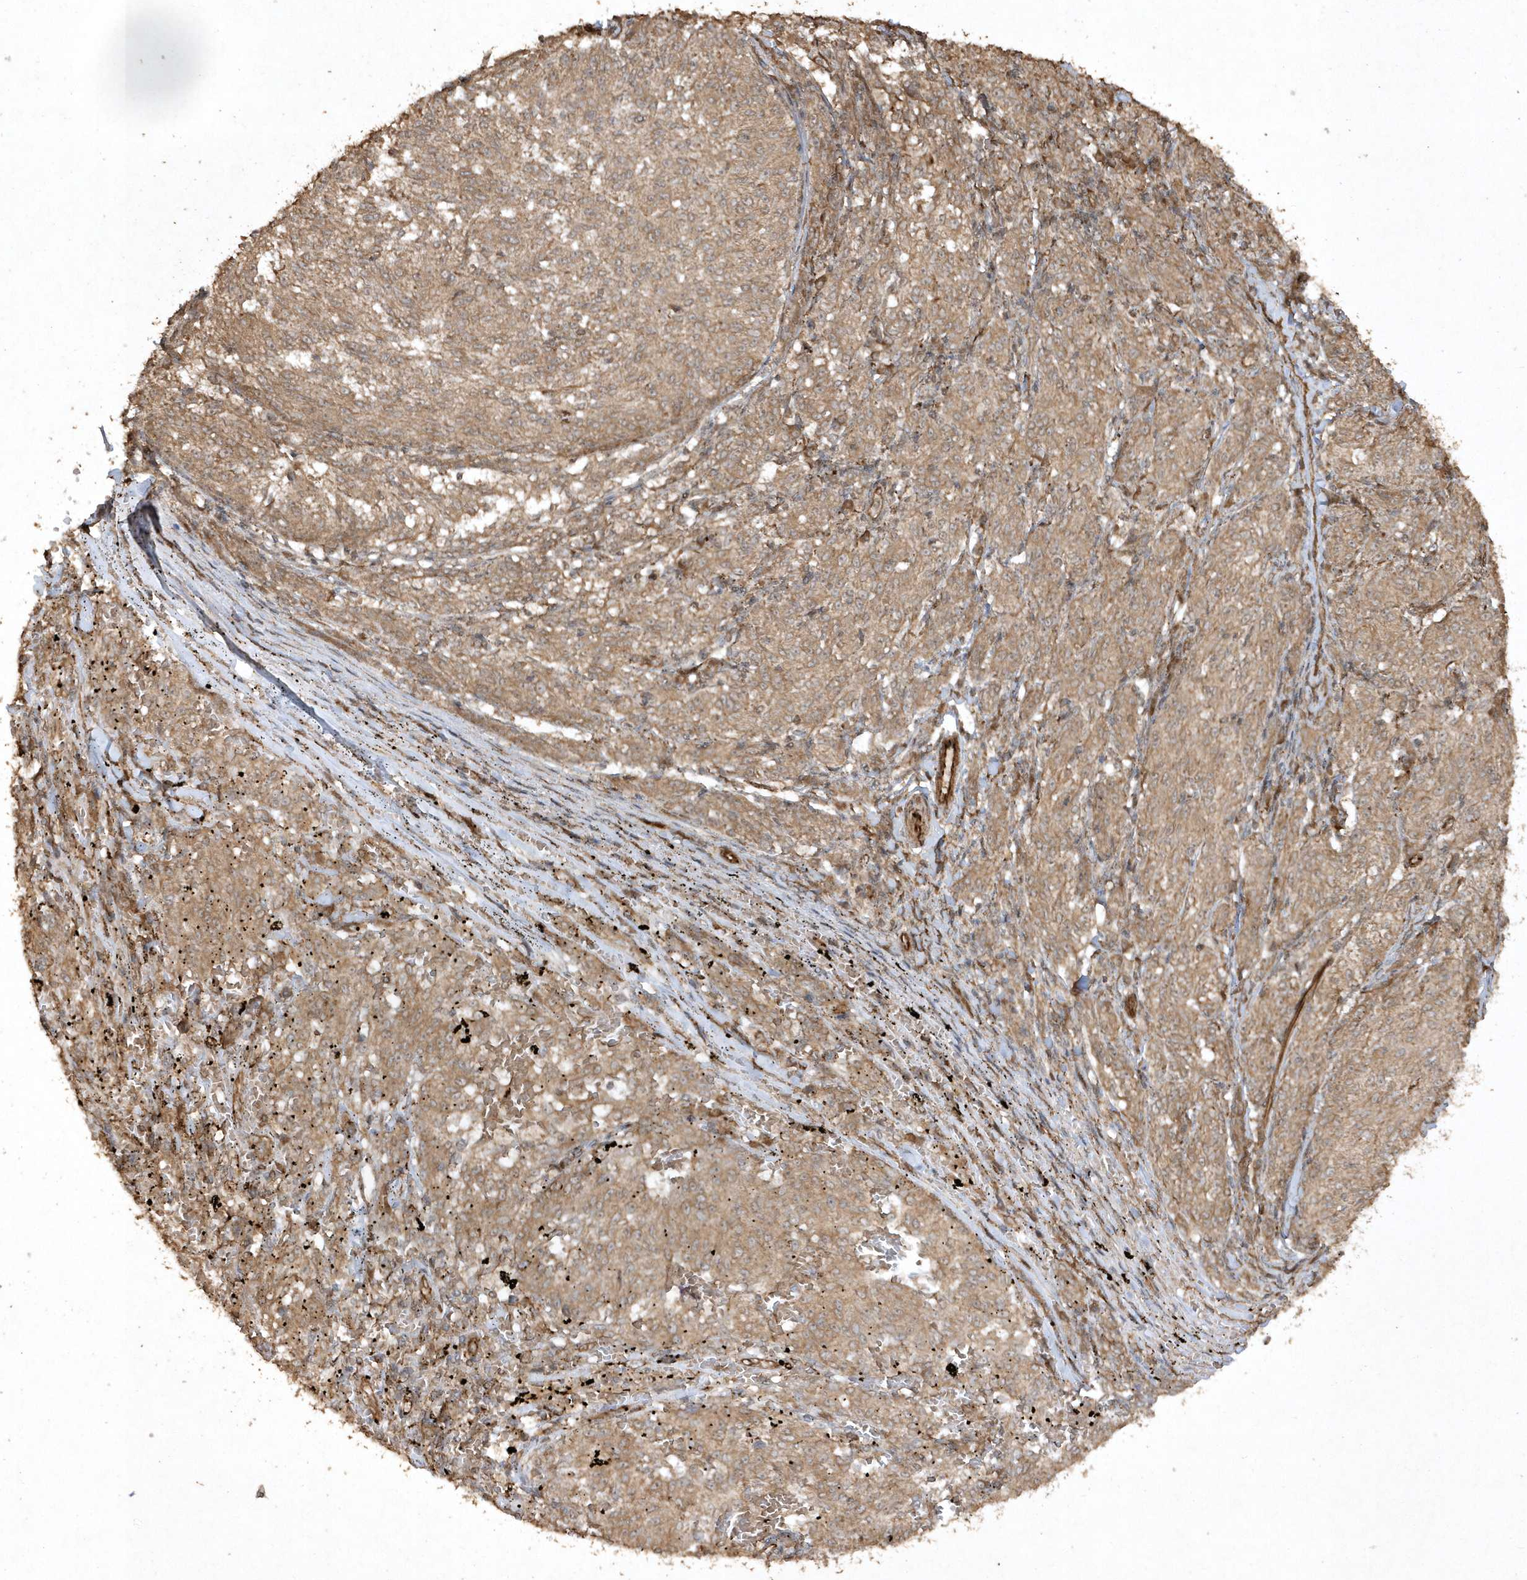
{"staining": {"intensity": "moderate", "quantity": ">75%", "location": "cytoplasmic/membranous"}, "tissue": "melanoma", "cell_type": "Tumor cells", "image_type": "cancer", "snomed": [{"axis": "morphology", "description": "Malignant melanoma, NOS"}, {"axis": "topography", "description": "Skin"}], "caption": "Brown immunohistochemical staining in malignant melanoma demonstrates moderate cytoplasmic/membranous expression in approximately >75% of tumor cells.", "gene": "AVPI1", "patient": {"sex": "female", "age": 72}}